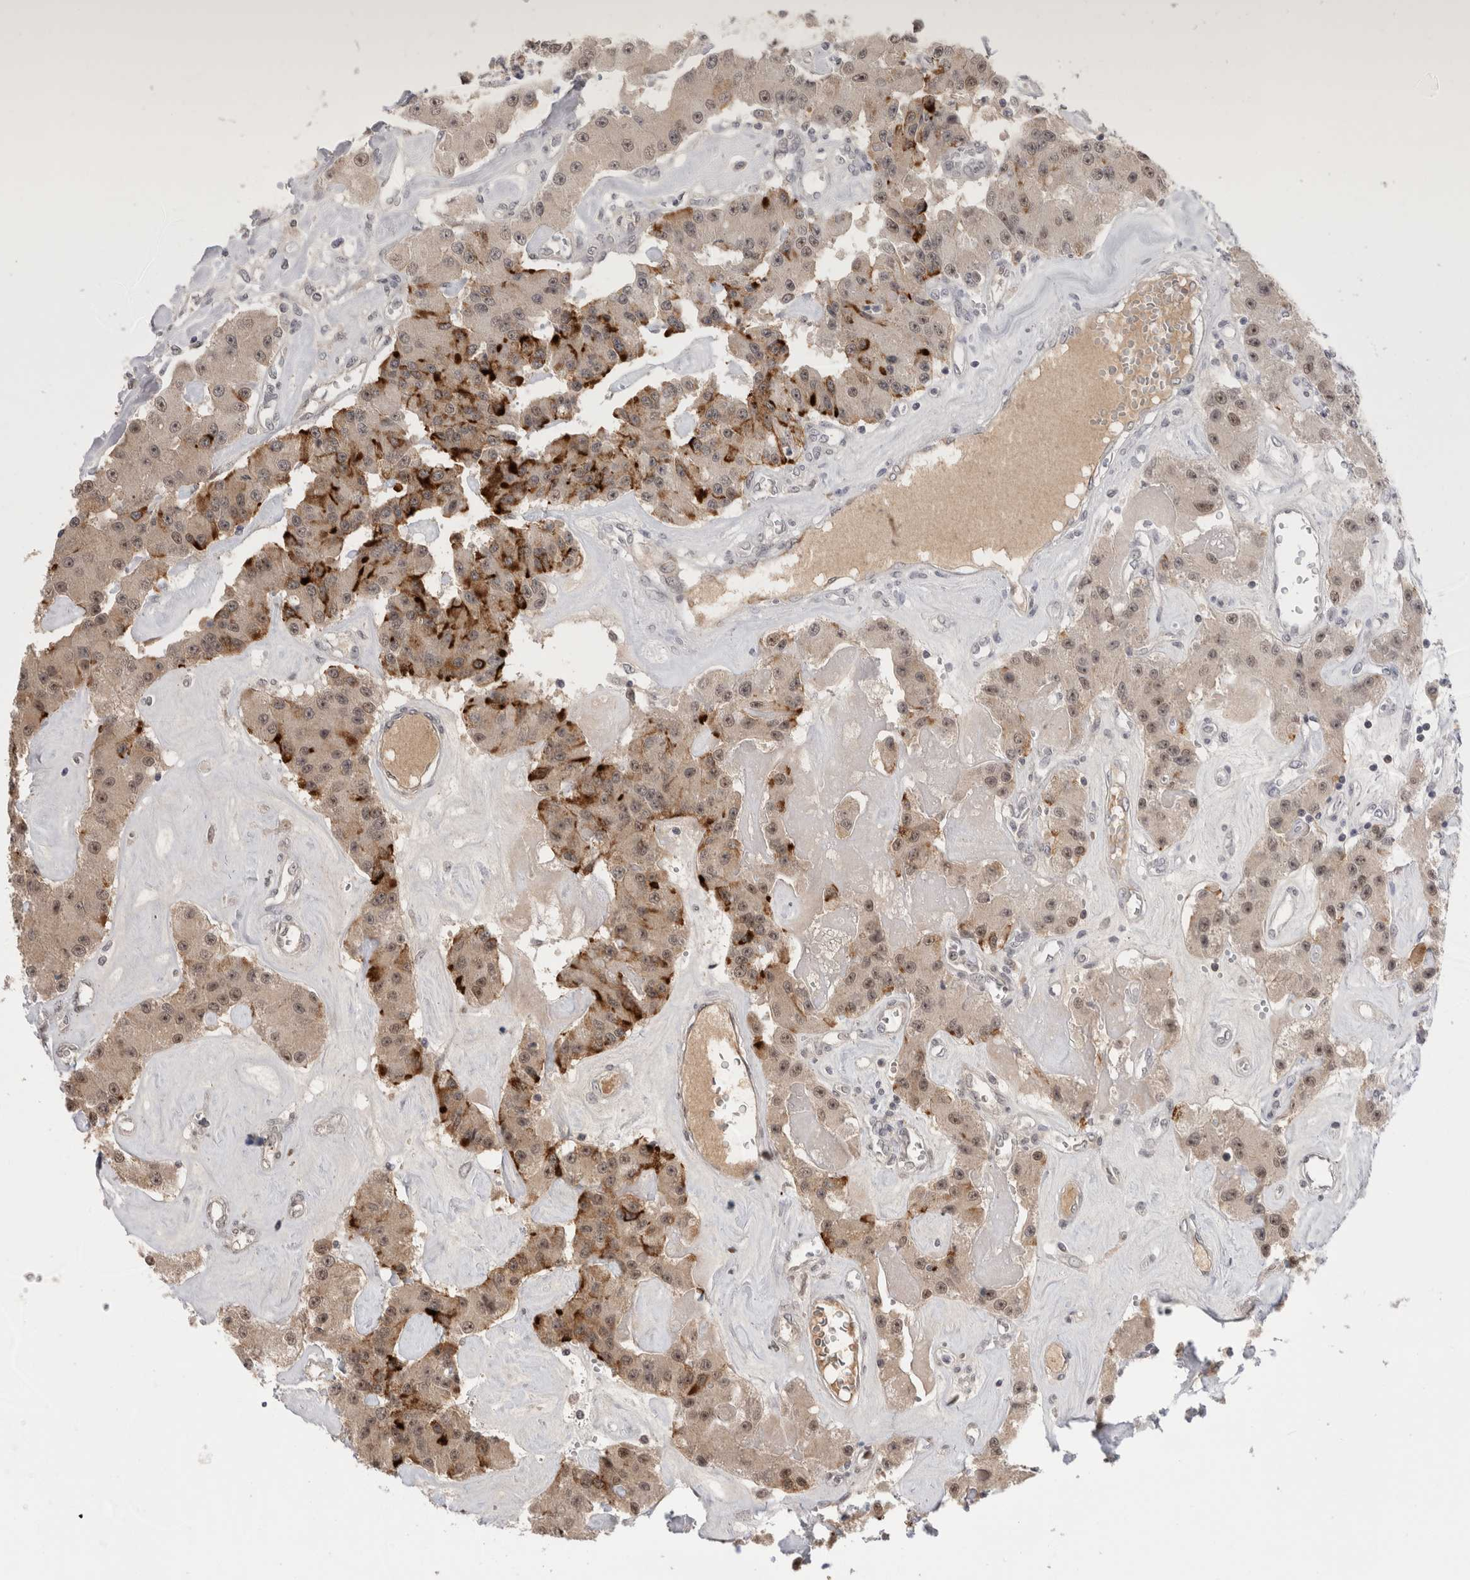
{"staining": {"intensity": "weak", "quantity": ">75%", "location": "cytoplasmic/membranous,nuclear"}, "tissue": "carcinoid", "cell_type": "Tumor cells", "image_type": "cancer", "snomed": [{"axis": "morphology", "description": "Carcinoid, malignant, NOS"}, {"axis": "topography", "description": "Pancreas"}], "caption": "There is low levels of weak cytoplasmic/membranous and nuclear expression in tumor cells of malignant carcinoid, as demonstrated by immunohistochemical staining (brown color).", "gene": "ZNF24", "patient": {"sex": "male", "age": 41}}